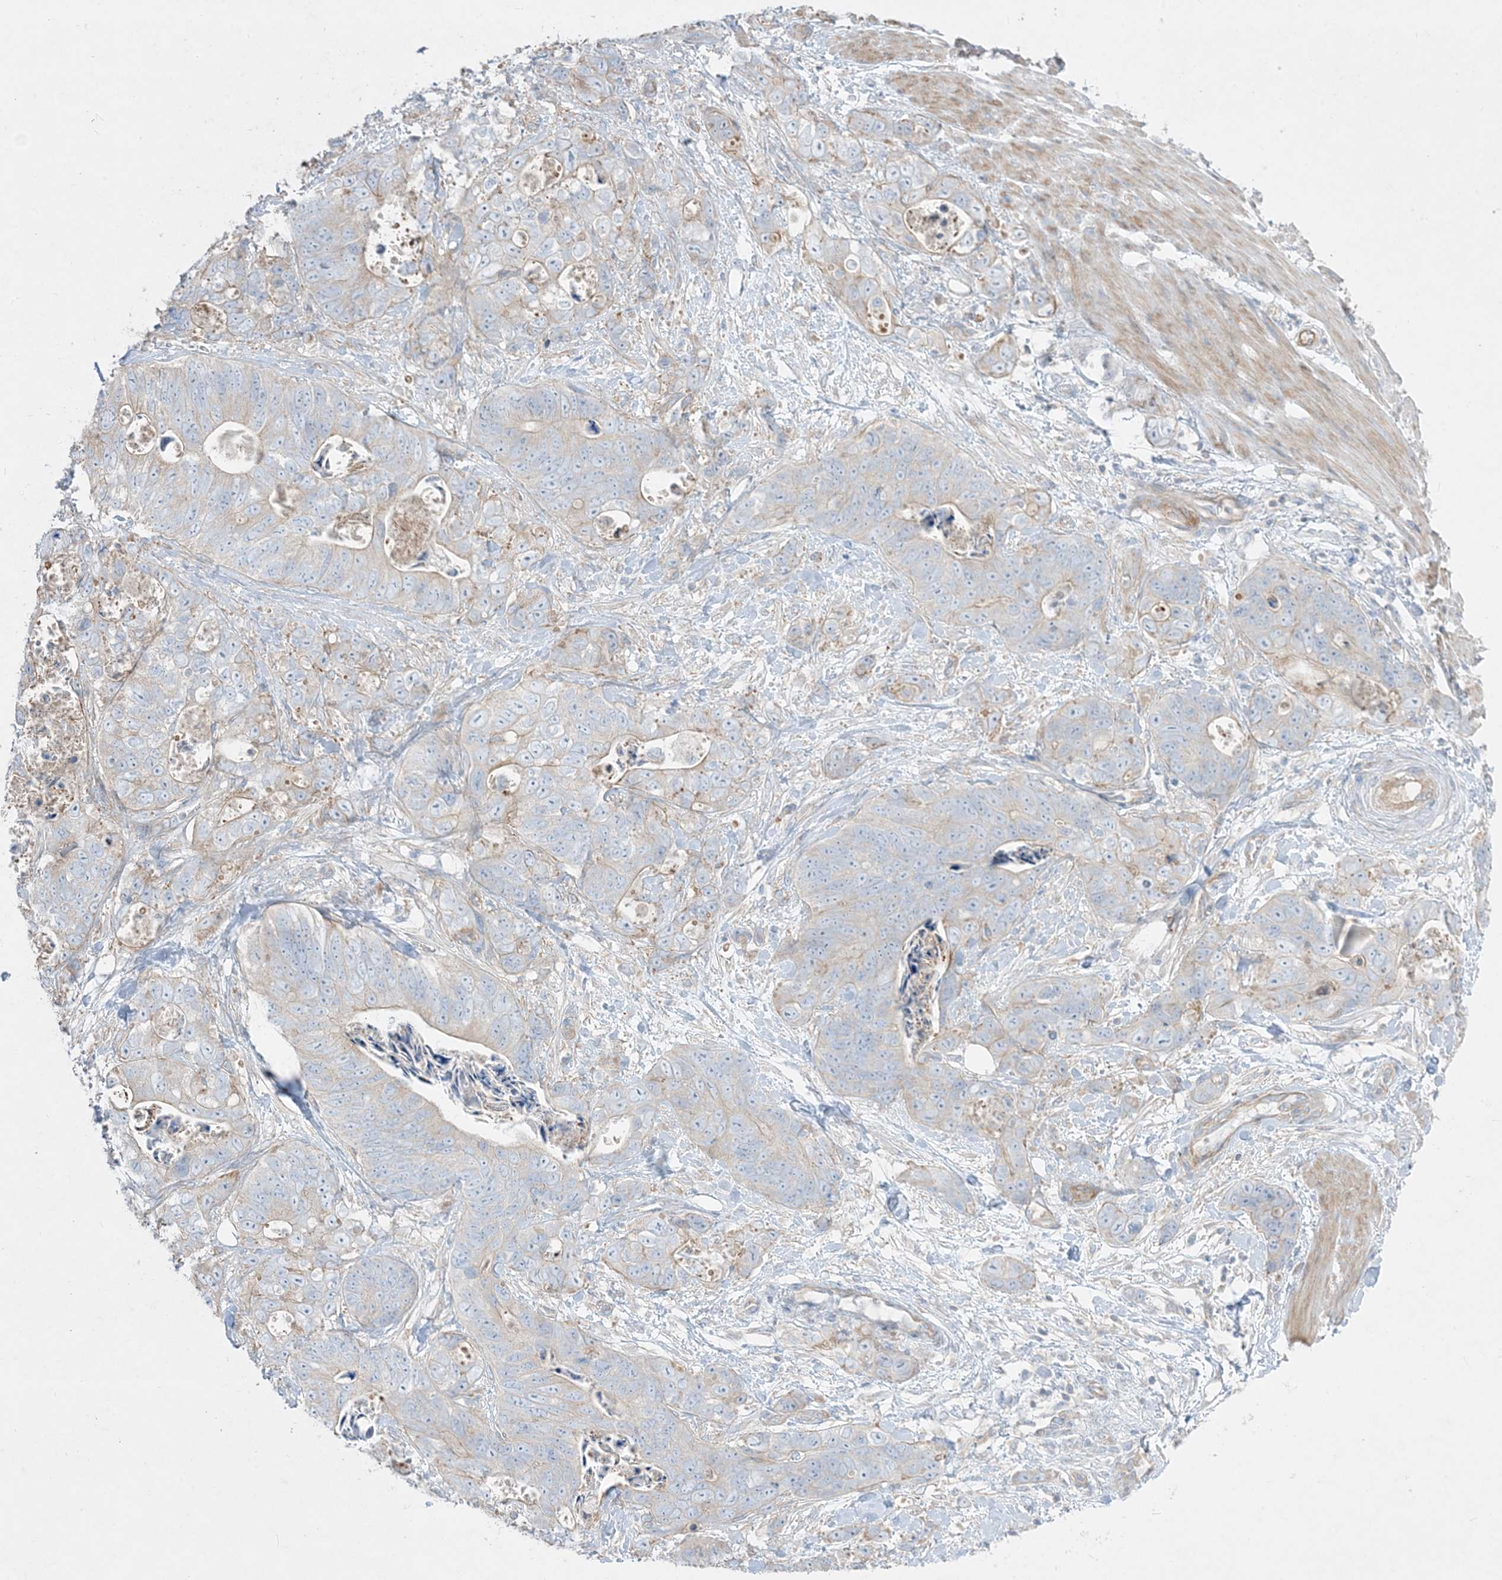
{"staining": {"intensity": "moderate", "quantity": "<25%", "location": "cytoplasmic/membranous"}, "tissue": "stomach cancer", "cell_type": "Tumor cells", "image_type": "cancer", "snomed": [{"axis": "morphology", "description": "Normal tissue, NOS"}, {"axis": "morphology", "description": "Adenocarcinoma, NOS"}, {"axis": "topography", "description": "Stomach"}], "caption": "Stomach cancer (adenocarcinoma) tissue exhibits moderate cytoplasmic/membranous expression in about <25% of tumor cells, visualized by immunohistochemistry. (DAB (3,3'-diaminobenzidine) = brown stain, brightfield microscopy at high magnification).", "gene": "ARHGEF9", "patient": {"sex": "female", "age": 89}}